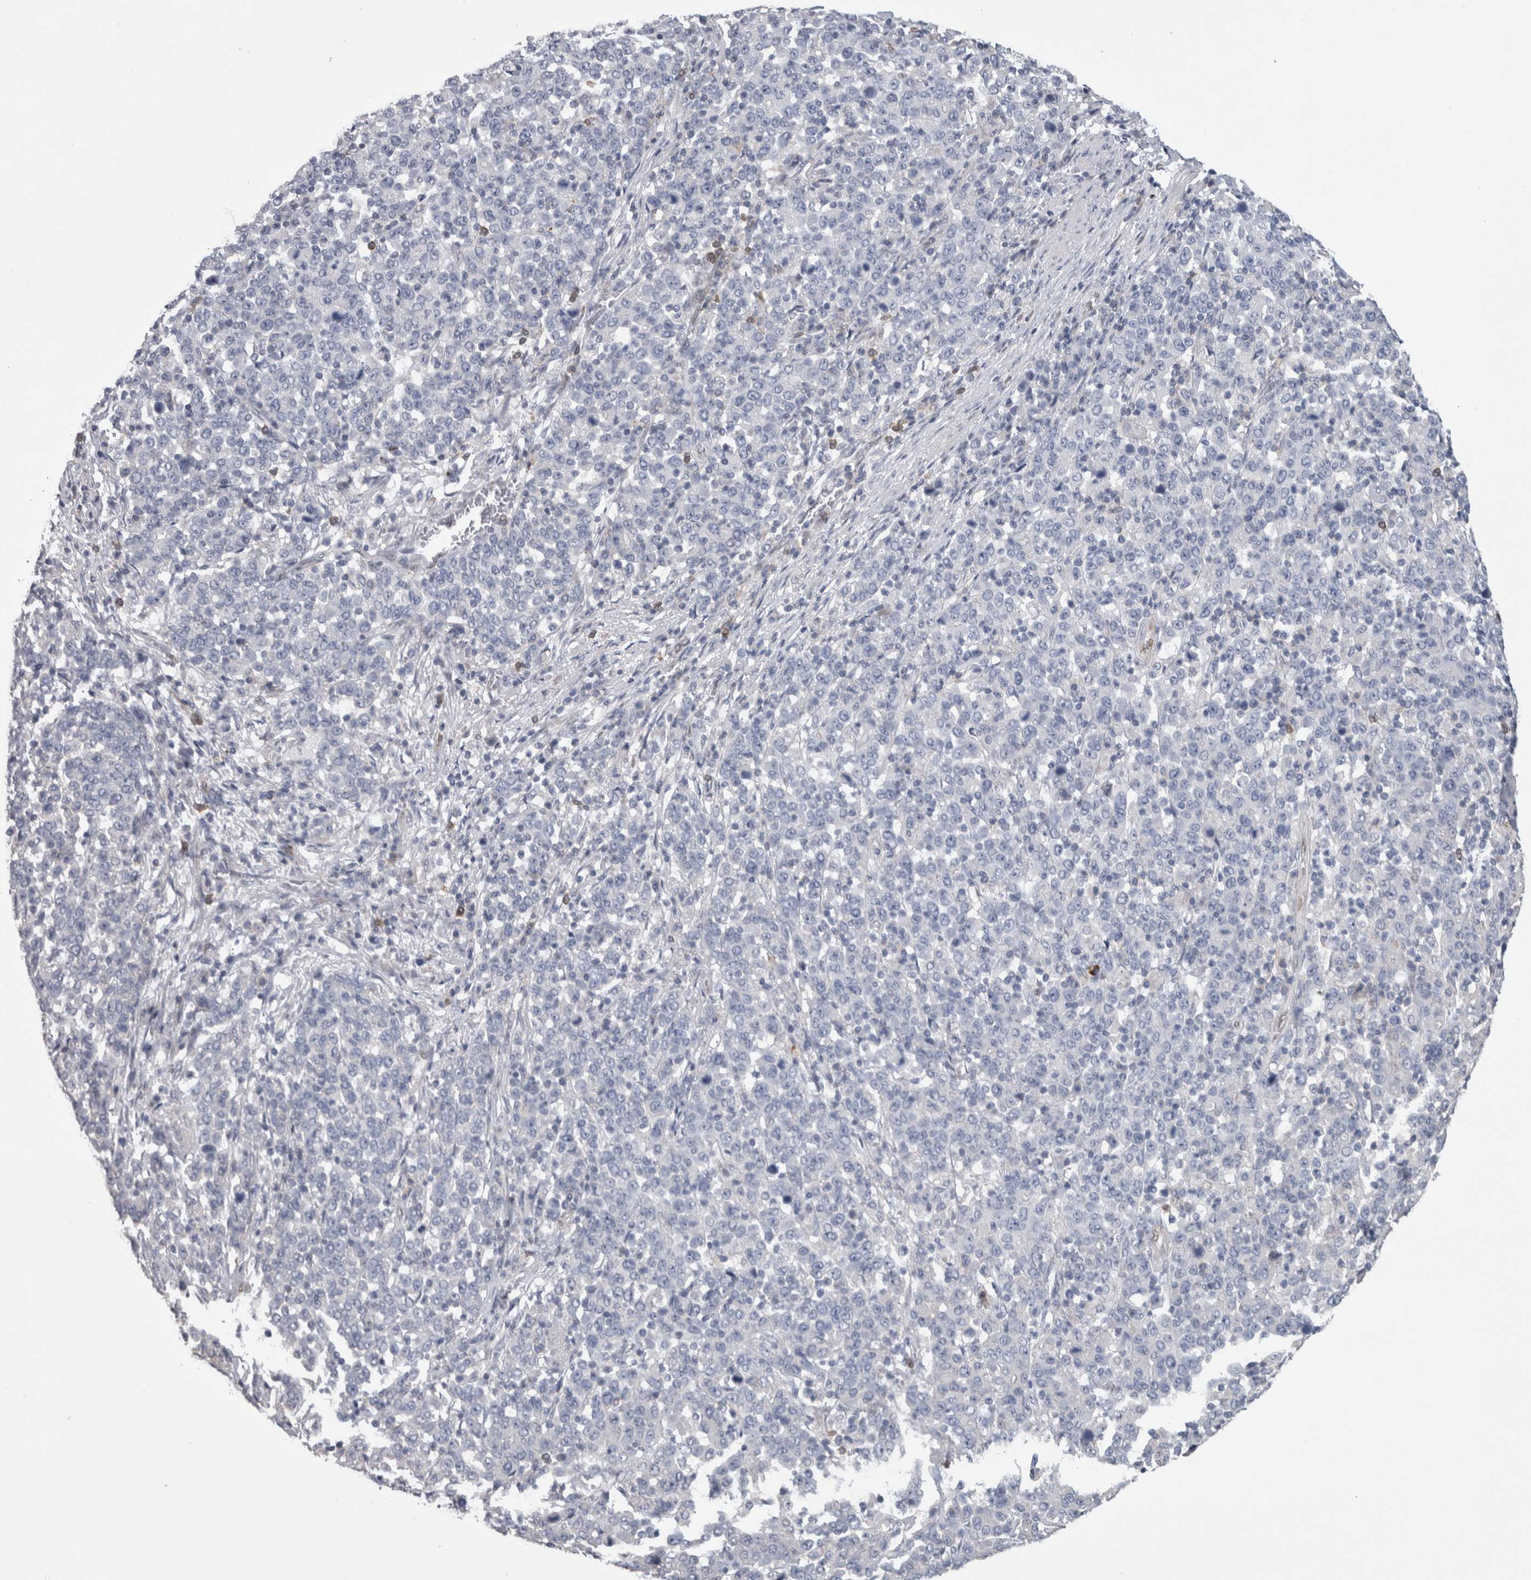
{"staining": {"intensity": "negative", "quantity": "none", "location": "none"}, "tissue": "stomach cancer", "cell_type": "Tumor cells", "image_type": "cancer", "snomed": [{"axis": "morphology", "description": "Adenocarcinoma, NOS"}, {"axis": "topography", "description": "Stomach, upper"}], "caption": "The photomicrograph exhibits no staining of tumor cells in stomach adenocarcinoma. (DAB (3,3'-diaminobenzidine) IHC, high magnification).", "gene": "IL33", "patient": {"sex": "male", "age": 69}}